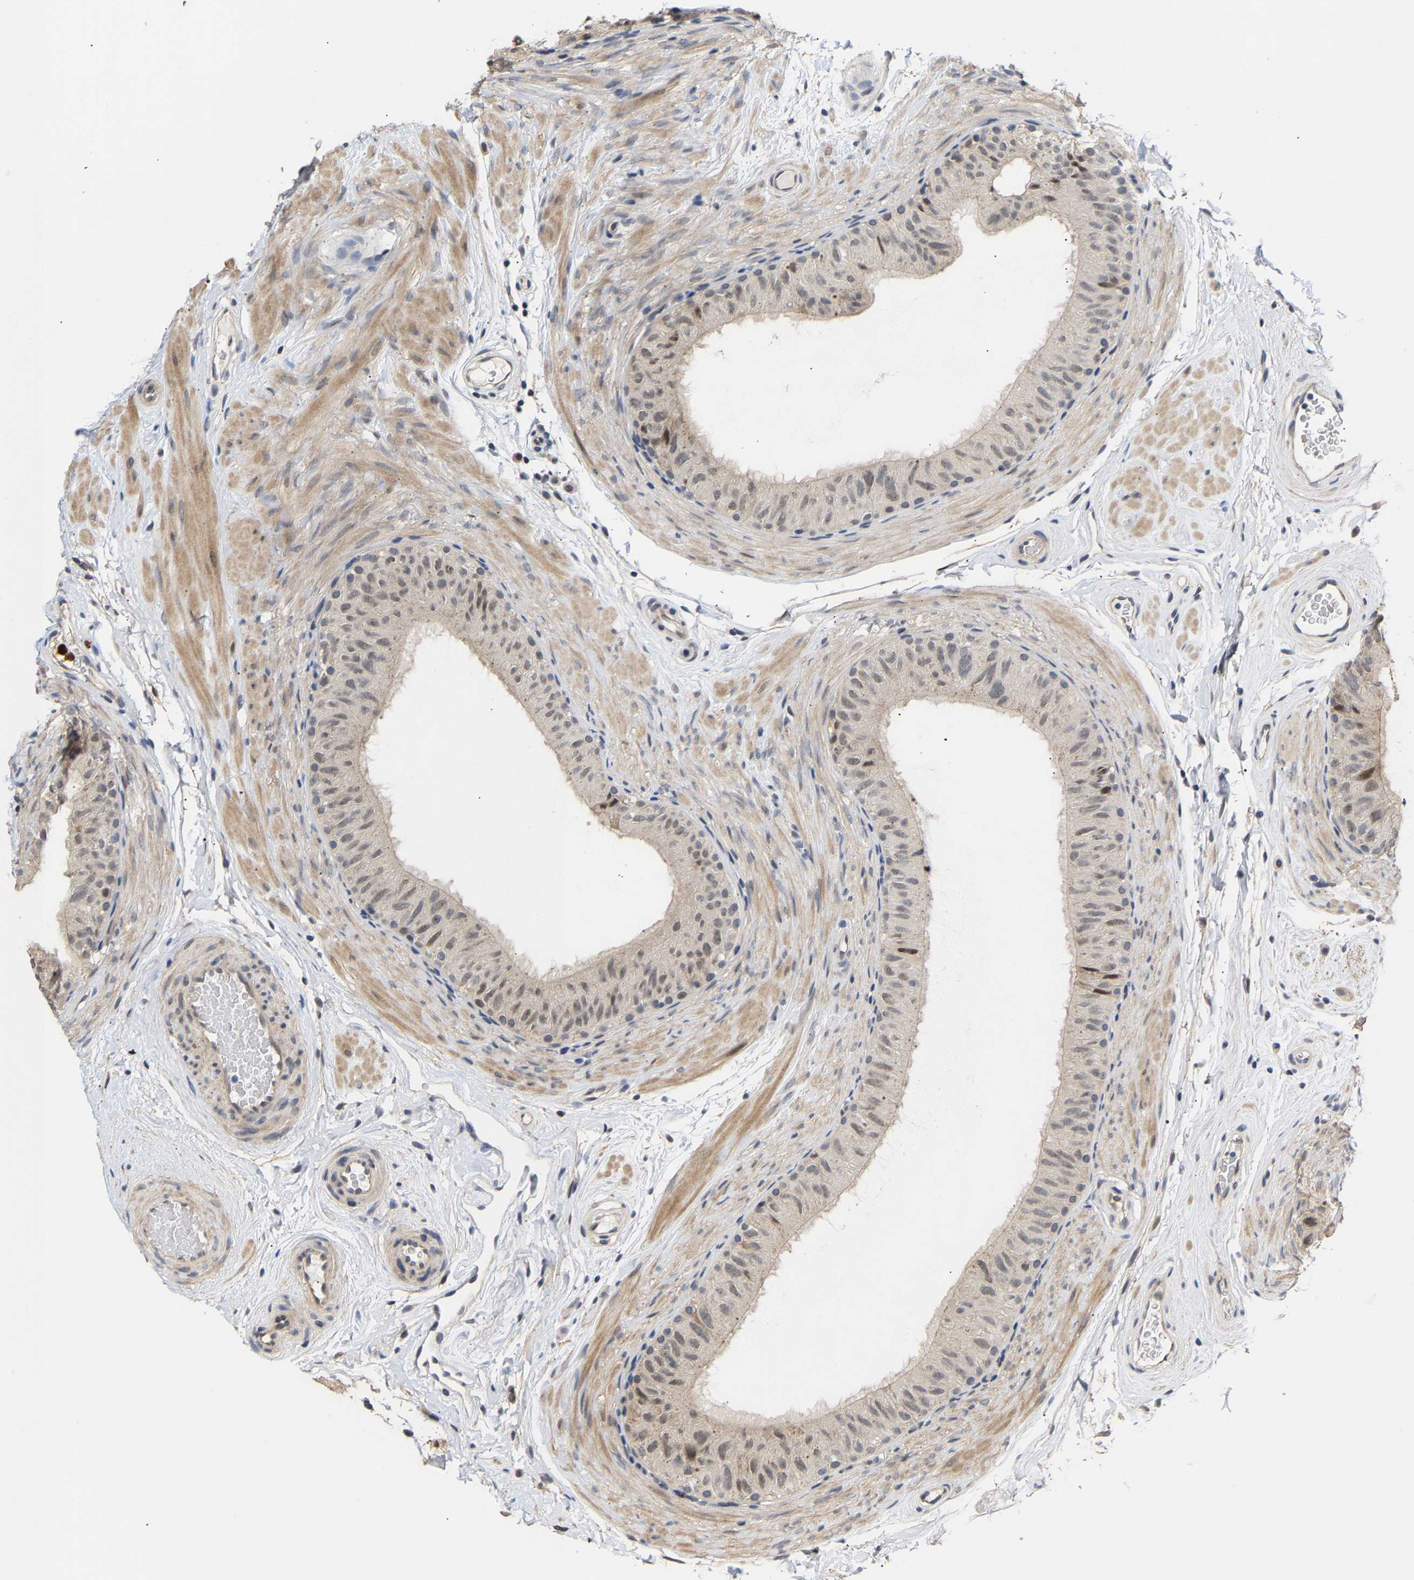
{"staining": {"intensity": "weak", "quantity": "25%-75%", "location": "nuclear"}, "tissue": "epididymis", "cell_type": "Glandular cells", "image_type": "normal", "snomed": [{"axis": "morphology", "description": "Normal tissue, NOS"}, {"axis": "topography", "description": "Epididymis"}], "caption": "Brown immunohistochemical staining in normal human epididymis exhibits weak nuclear positivity in approximately 25%-75% of glandular cells.", "gene": "TDRD7", "patient": {"sex": "male", "age": 34}}